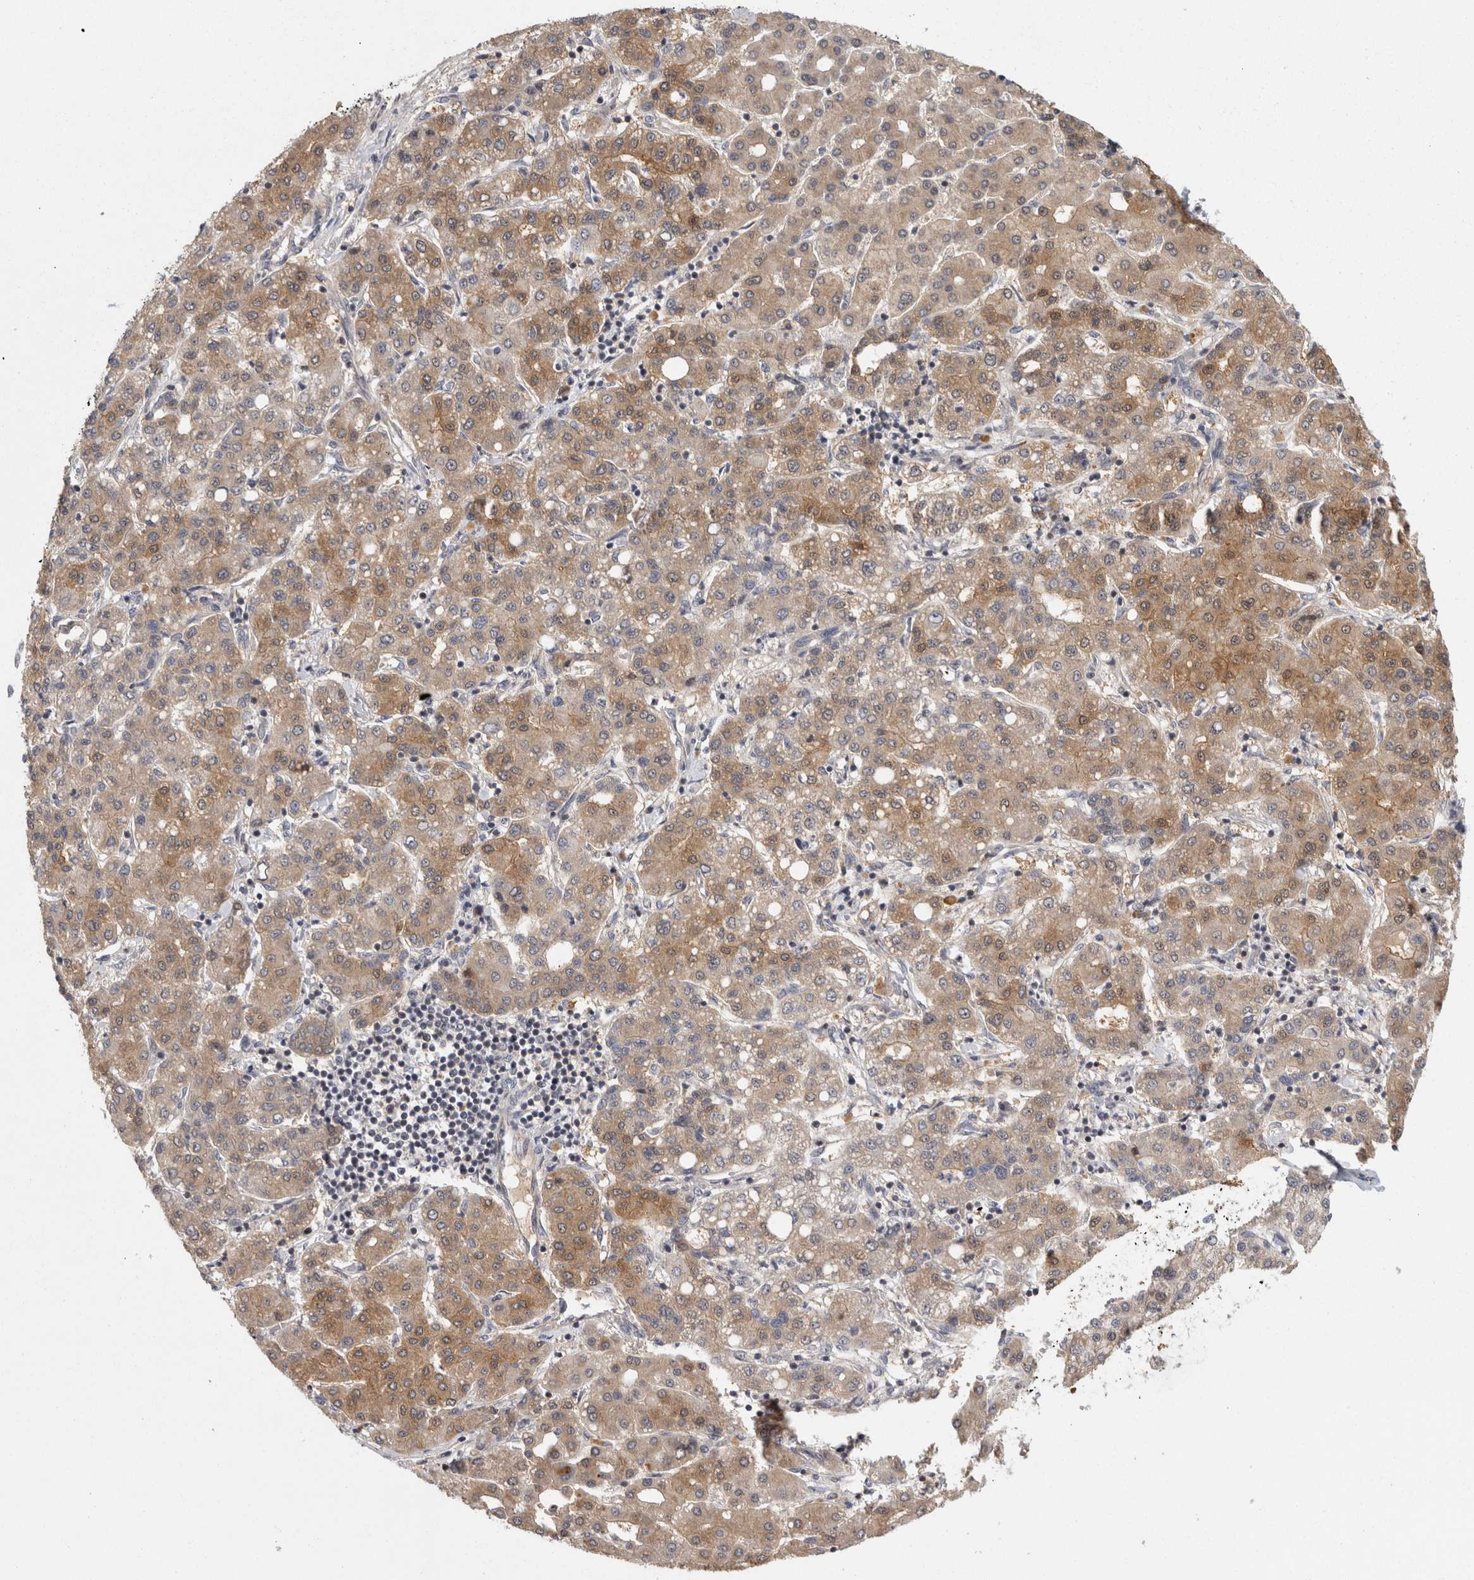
{"staining": {"intensity": "moderate", "quantity": ">75%", "location": "cytoplasmic/membranous"}, "tissue": "liver cancer", "cell_type": "Tumor cells", "image_type": "cancer", "snomed": [{"axis": "morphology", "description": "Carcinoma, Hepatocellular, NOS"}, {"axis": "topography", "description": "Liver"}], "caption": "IHC micrograph of liver cancer (hepatocellular carcinoma) stained for a protein (brown), which displays medium levels of moderate cytoplasmic/membranous positivity in approximately >75% of tumor cells.", "gene": "ACAT2", "patient": {"sex": "male", "age": 65}}